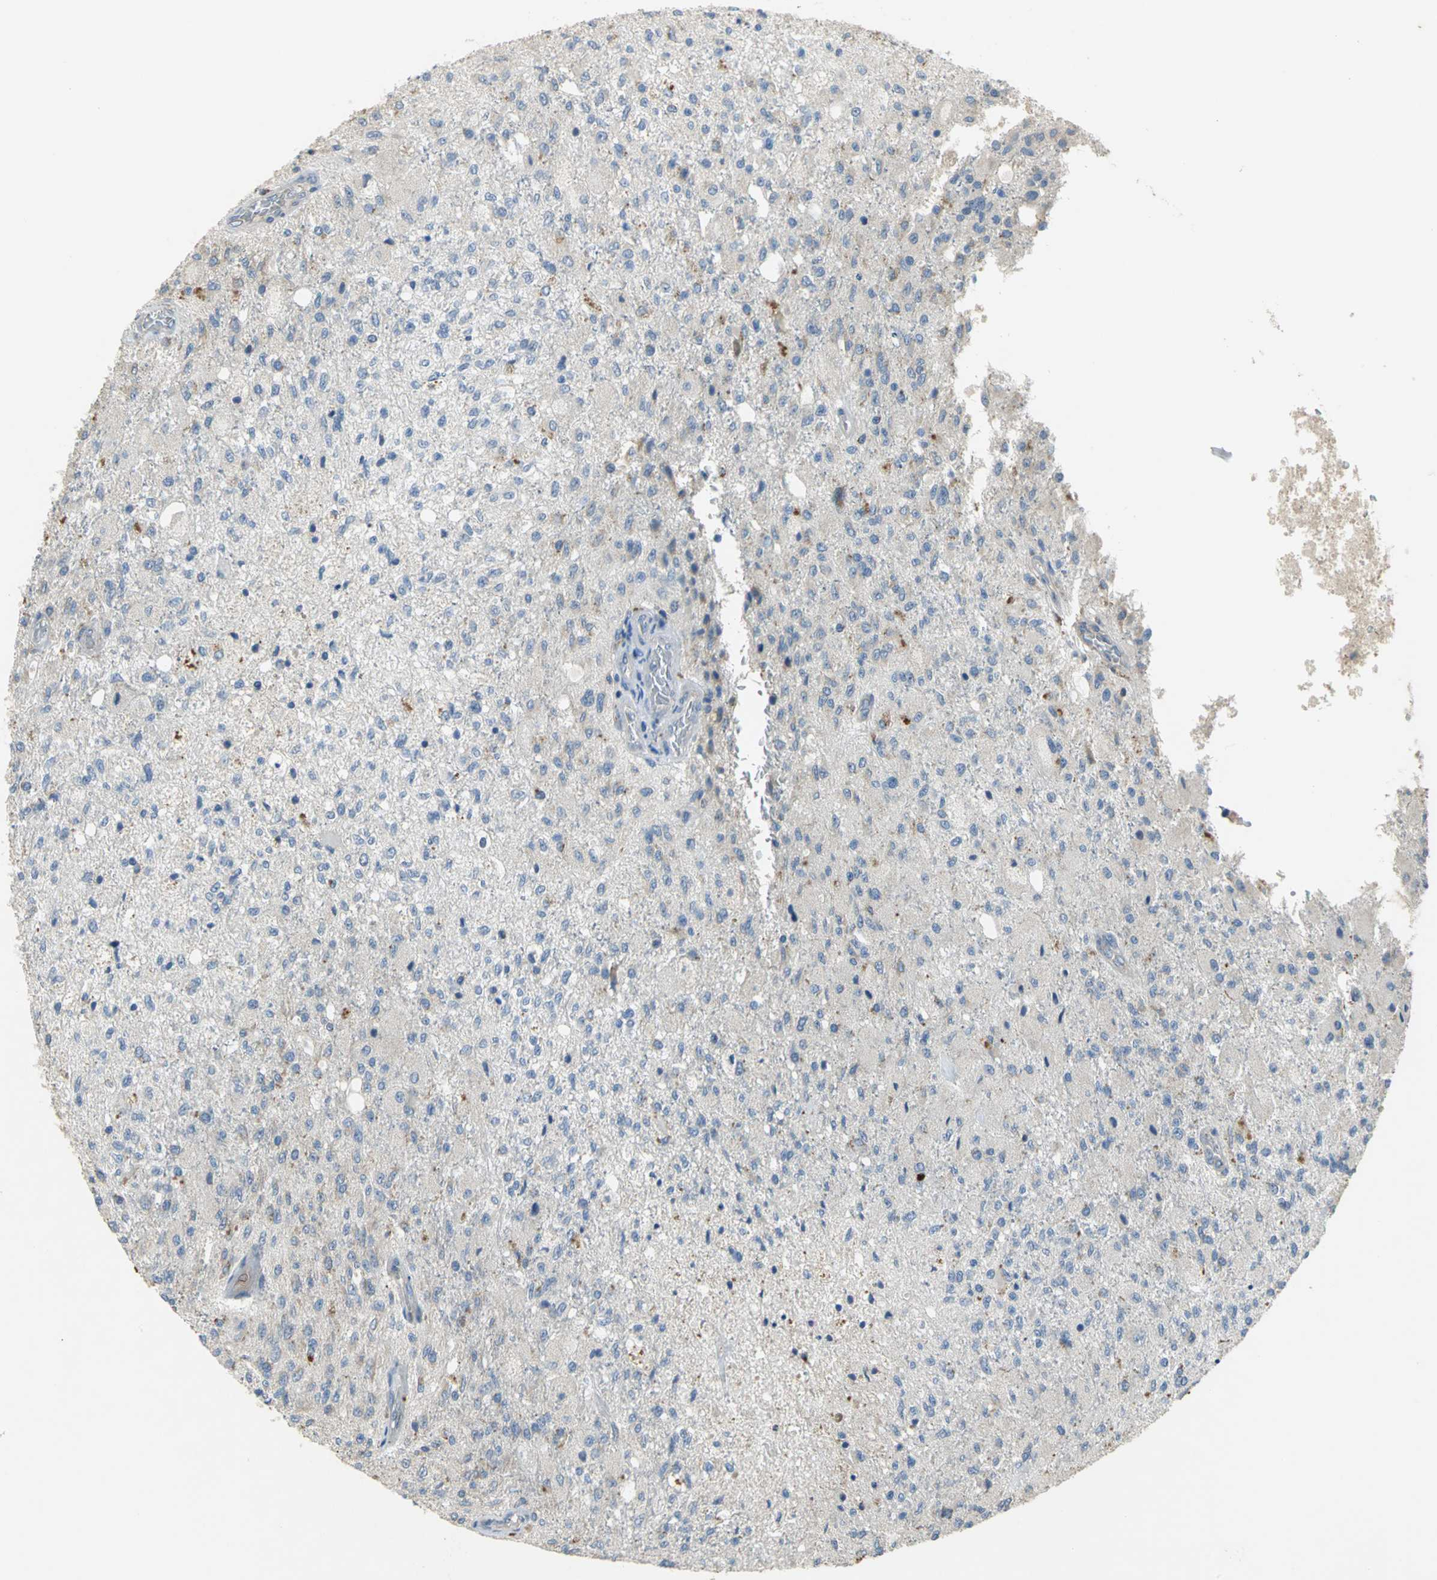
{"staining": {"intensity": "weak", "quantity": "<25%", "location": "cytoplasmic/membranous"}, "tissue": "glioma", "cell_type": "Tumor cells", "image_type": "cancer", "snomed": [{"axis": "morphology", "description": "Normal tissue, NOS"}, {"axis": "morphology", "description": "Glioma, malignant, High grade"}, {"axis": "topography", "description": "Cerebral cortex"}], "caption": "The photomicrograph displays no staining of tumor cells in glioma.", "gene": "IL17RB", "patient": {"sex": "male", "age": 77}}